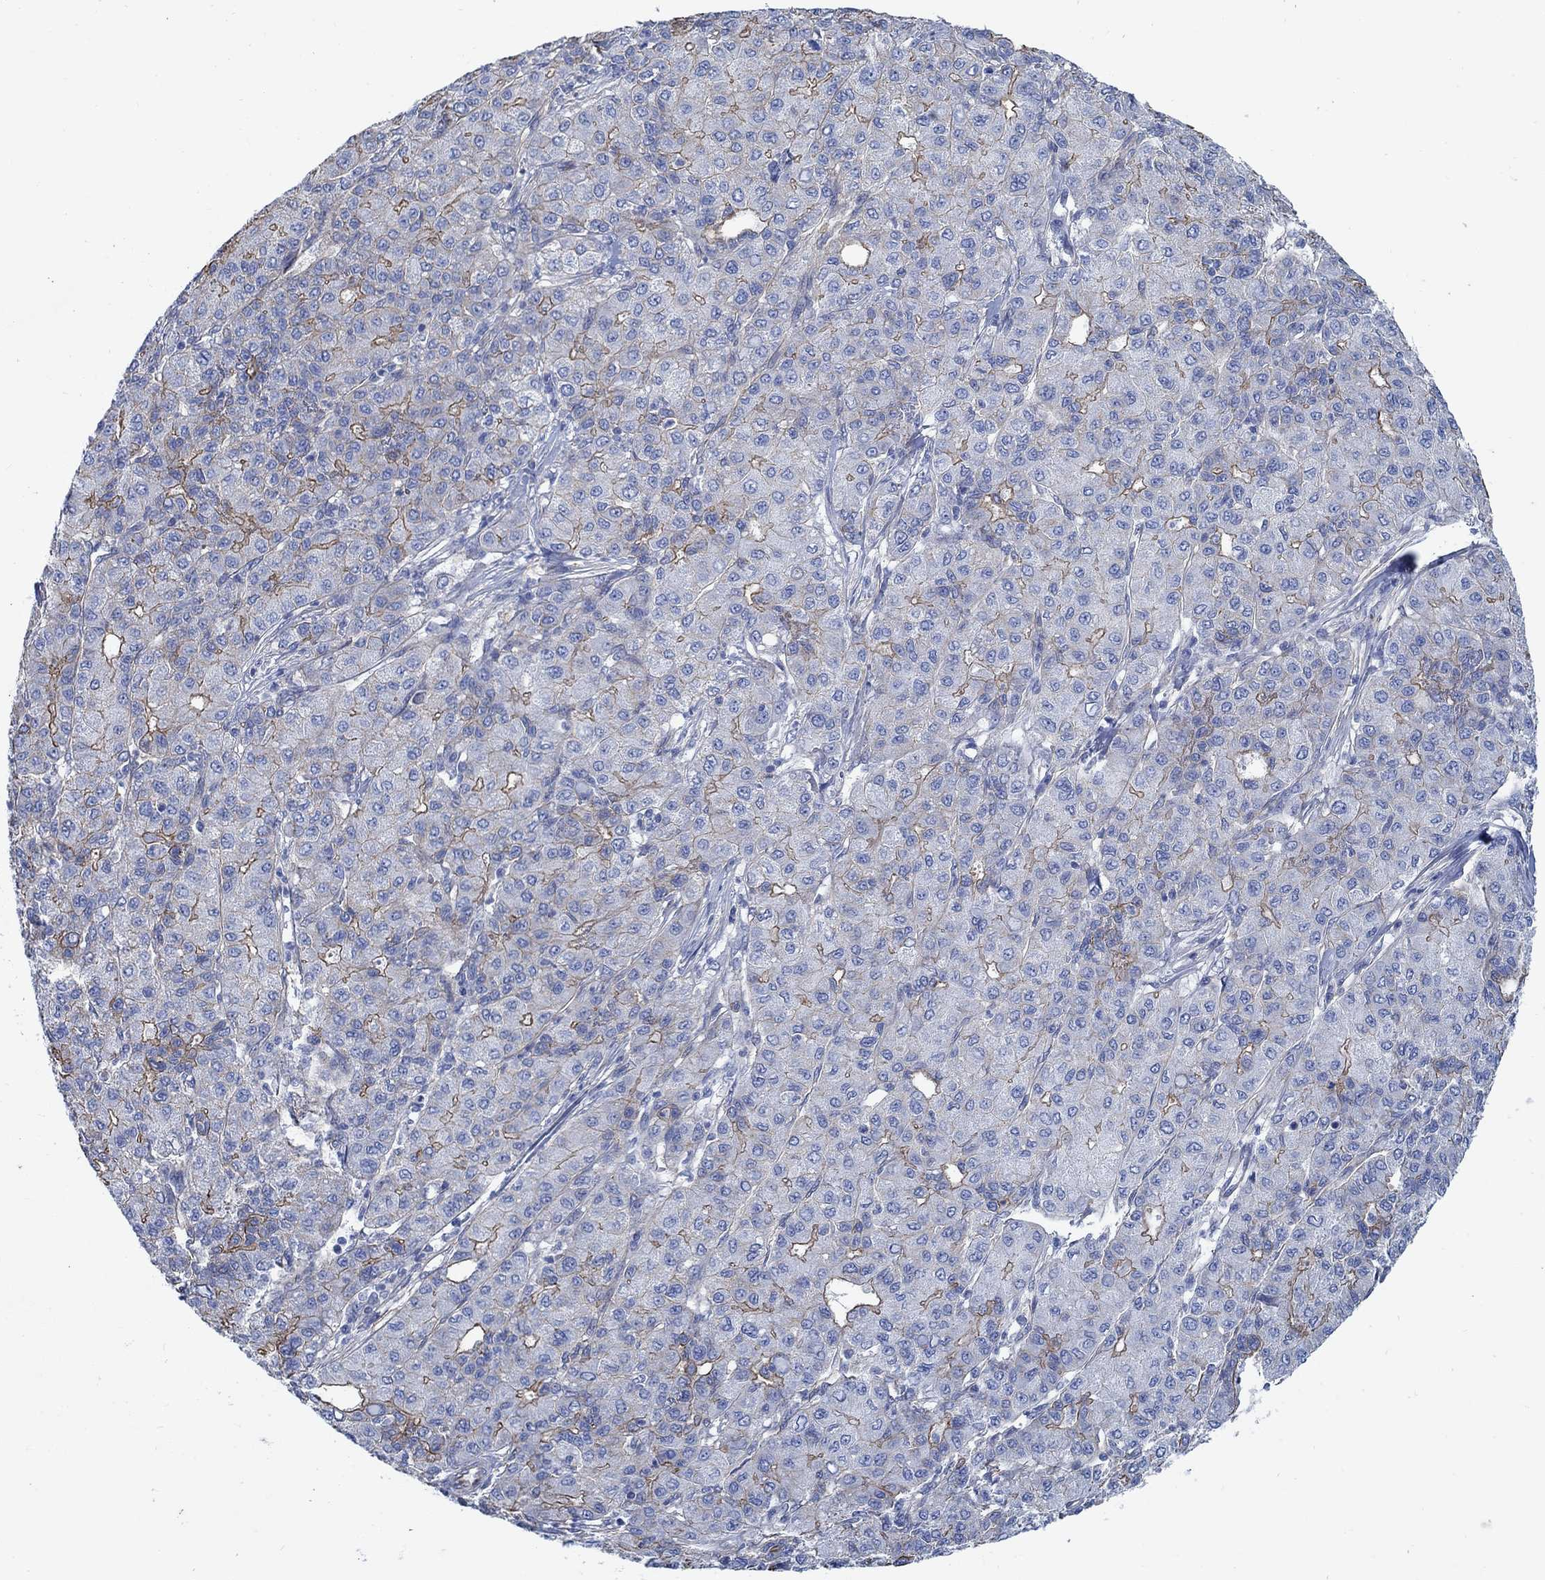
{"staining": {"intensity": "strong", "quantity": "25%-75%", "location": "cytoplasmic/membranous"}, "tissue": "liver cancer", "cell_type": "Tumor cells", "image_type": "cancer", "snomed": [{"axis": "morphology", "description": "Carcinoma, Hepatocellular, NOS"}, {"axis": "topography", "description": "Liver"}], "caption": "Human hepatocellular carcinoma (liver) stained with a brown dye demonstrates strong cytoplasmic/membranous positive staining in approximately 25%-75% of tumor cells.", "gene": "TMEM198", "patient": {"sex": "male", "age": 65}}